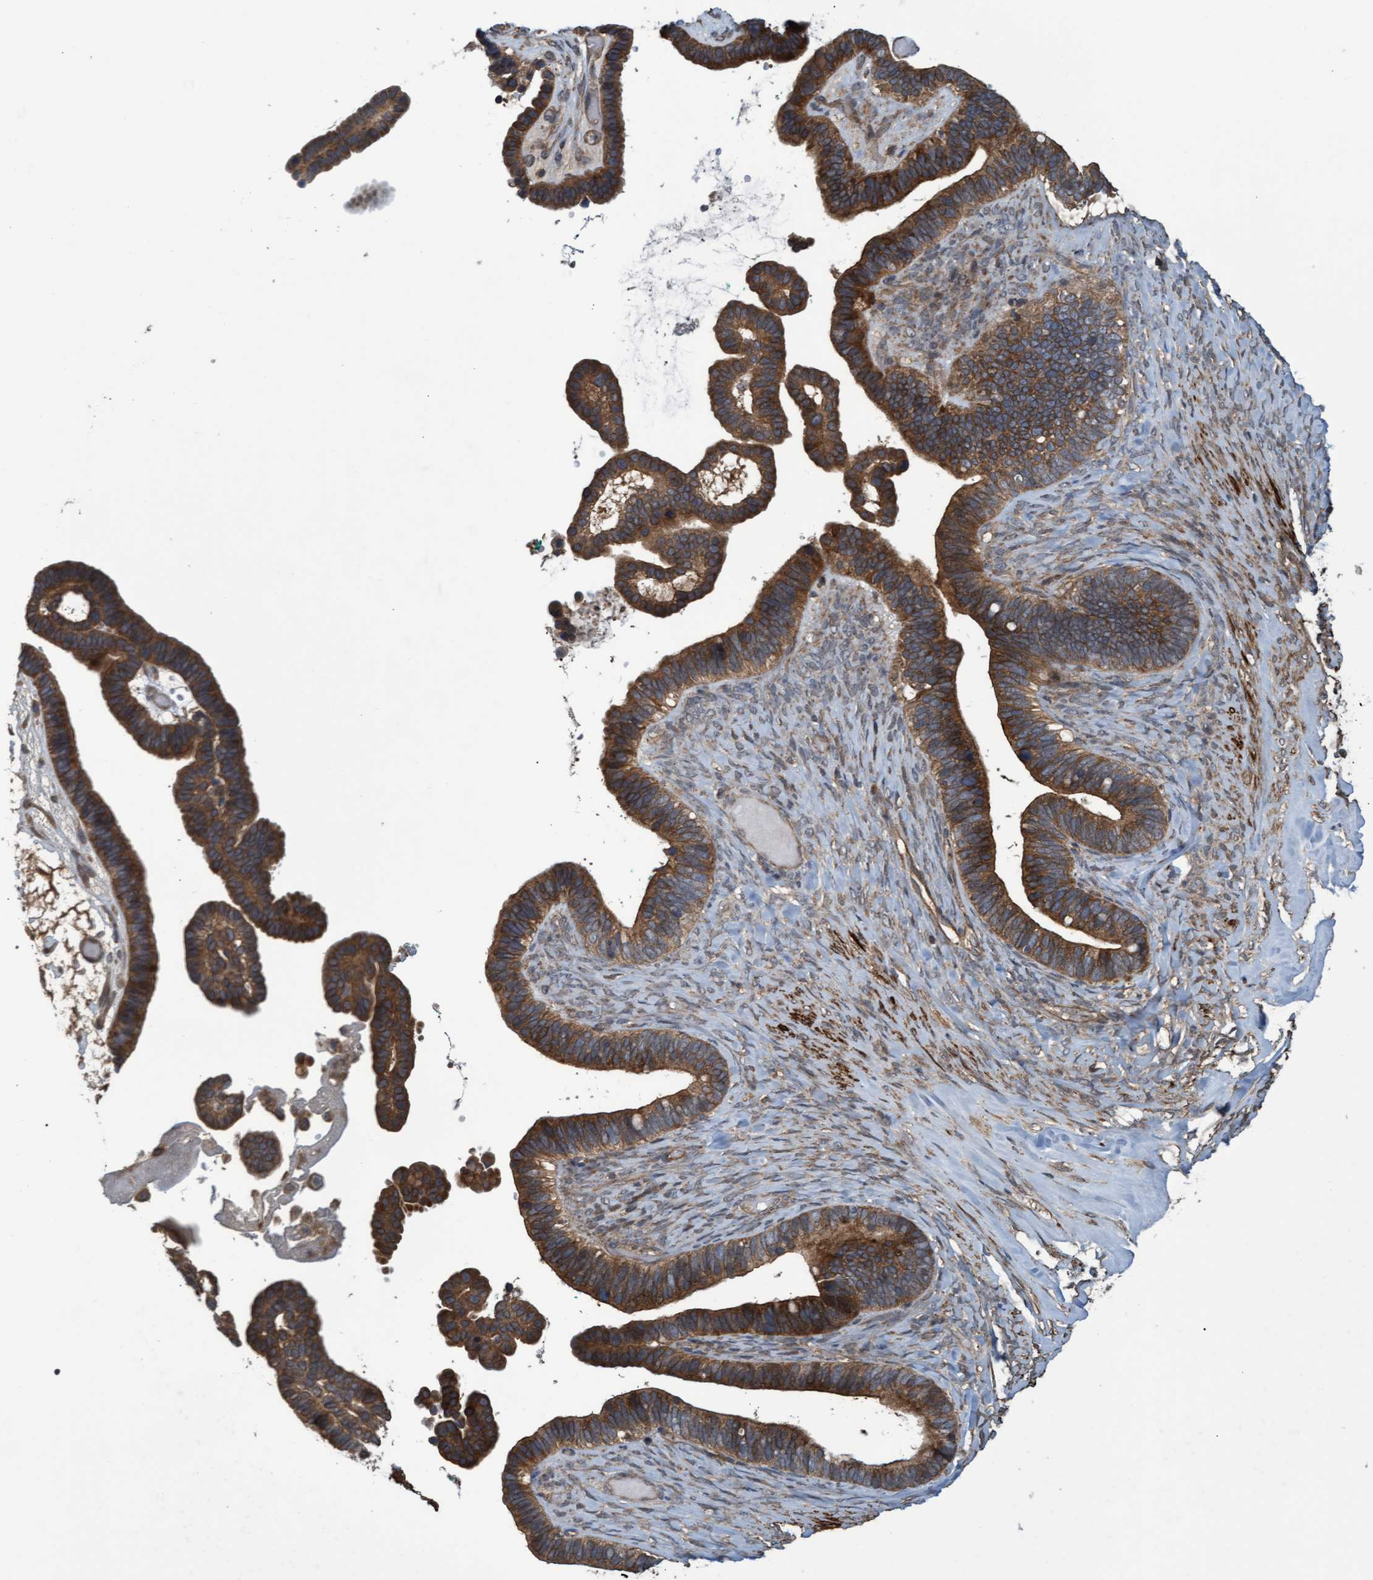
{"staining": {"intensity": "strong", "quantity": ">75%", "location": "cytoplasmic/membranous"}, "tissue": "ovarian cancer", "cell_type": "Tumor cells", "image_type": "cancer", "snomed": [{"axis": "morphology", "description": "Cystadenocarcinoma, serous, NOS"}, {"axis": "topography", "description": "Ovary"}], "caption": "Immunohistochemistry (IHC) (DAB) staining of ovarian cancer (serous cystadenocarcinoma) demonstrates strong cytoplasmic/membranous protein staining in about >75% of tumor cells. (Stains: DAB (3,3'-diaminobenzidine) in brown, nuclei in blue, Microscopy: brightfield microscopy at high magnification).", "gene": "GGT6", "patient": {"sex": "female", "age": 56}}